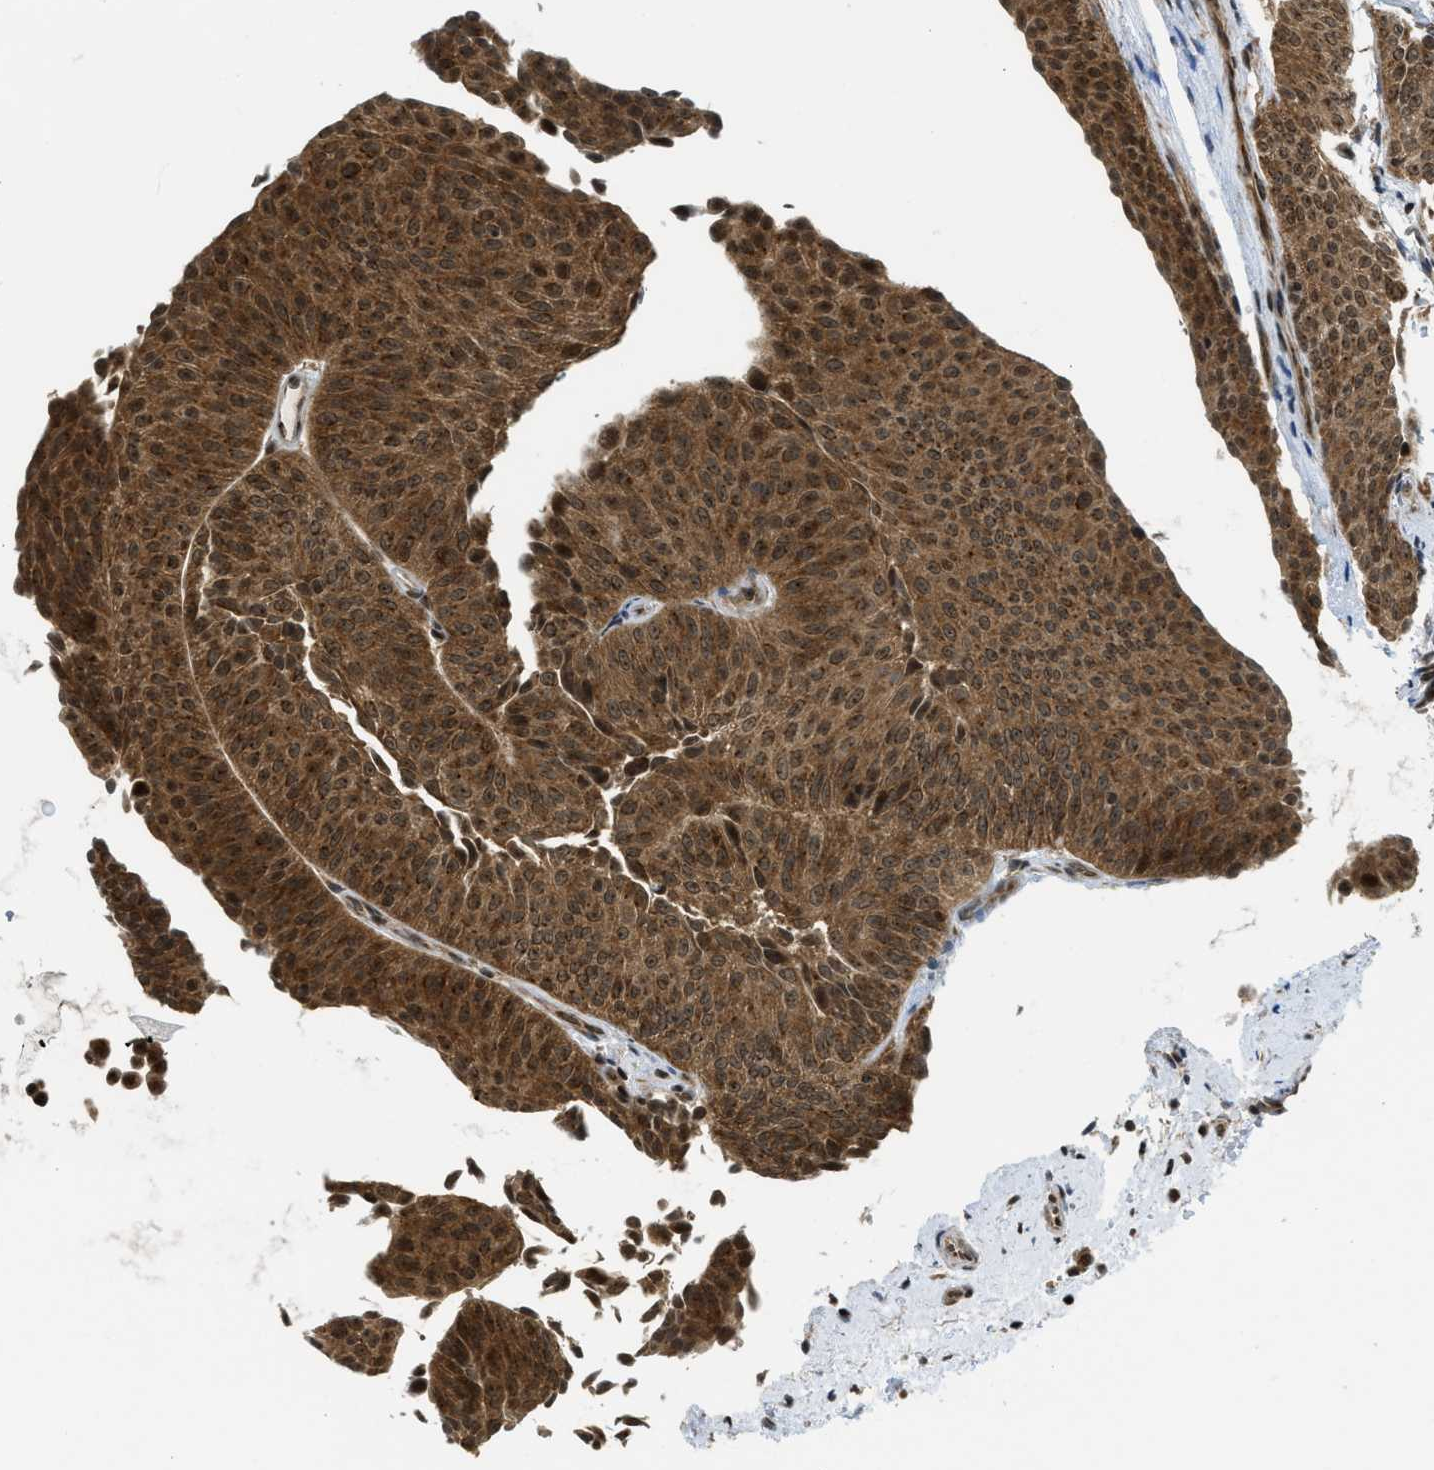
{"staining": {"intensity": "moderate", "quantity": ">75%", "location": "cytoplasmic/membranous,nuclear"}, "tissue": "urothelial cancer", "cell_type": "Tumor cells", "image_type": "cancer", "snomed": [{"axis": "morphology", "description": "Urothelial carcinoma, Low grade"}, {"axis": "topography", "description": "Urinary bladder"}], "caption": "The photomicrograph shows staining of urothelial cancer, revealing moderate cytoplasmic/membranous and nuclear protein expression (brown color) within tumor cells. Immunohistochemistry stains the protein of interest in brown and the nuclei are stained blue.", "gene": "TACC1", "patient": {"sex": "female", "age": 60}}